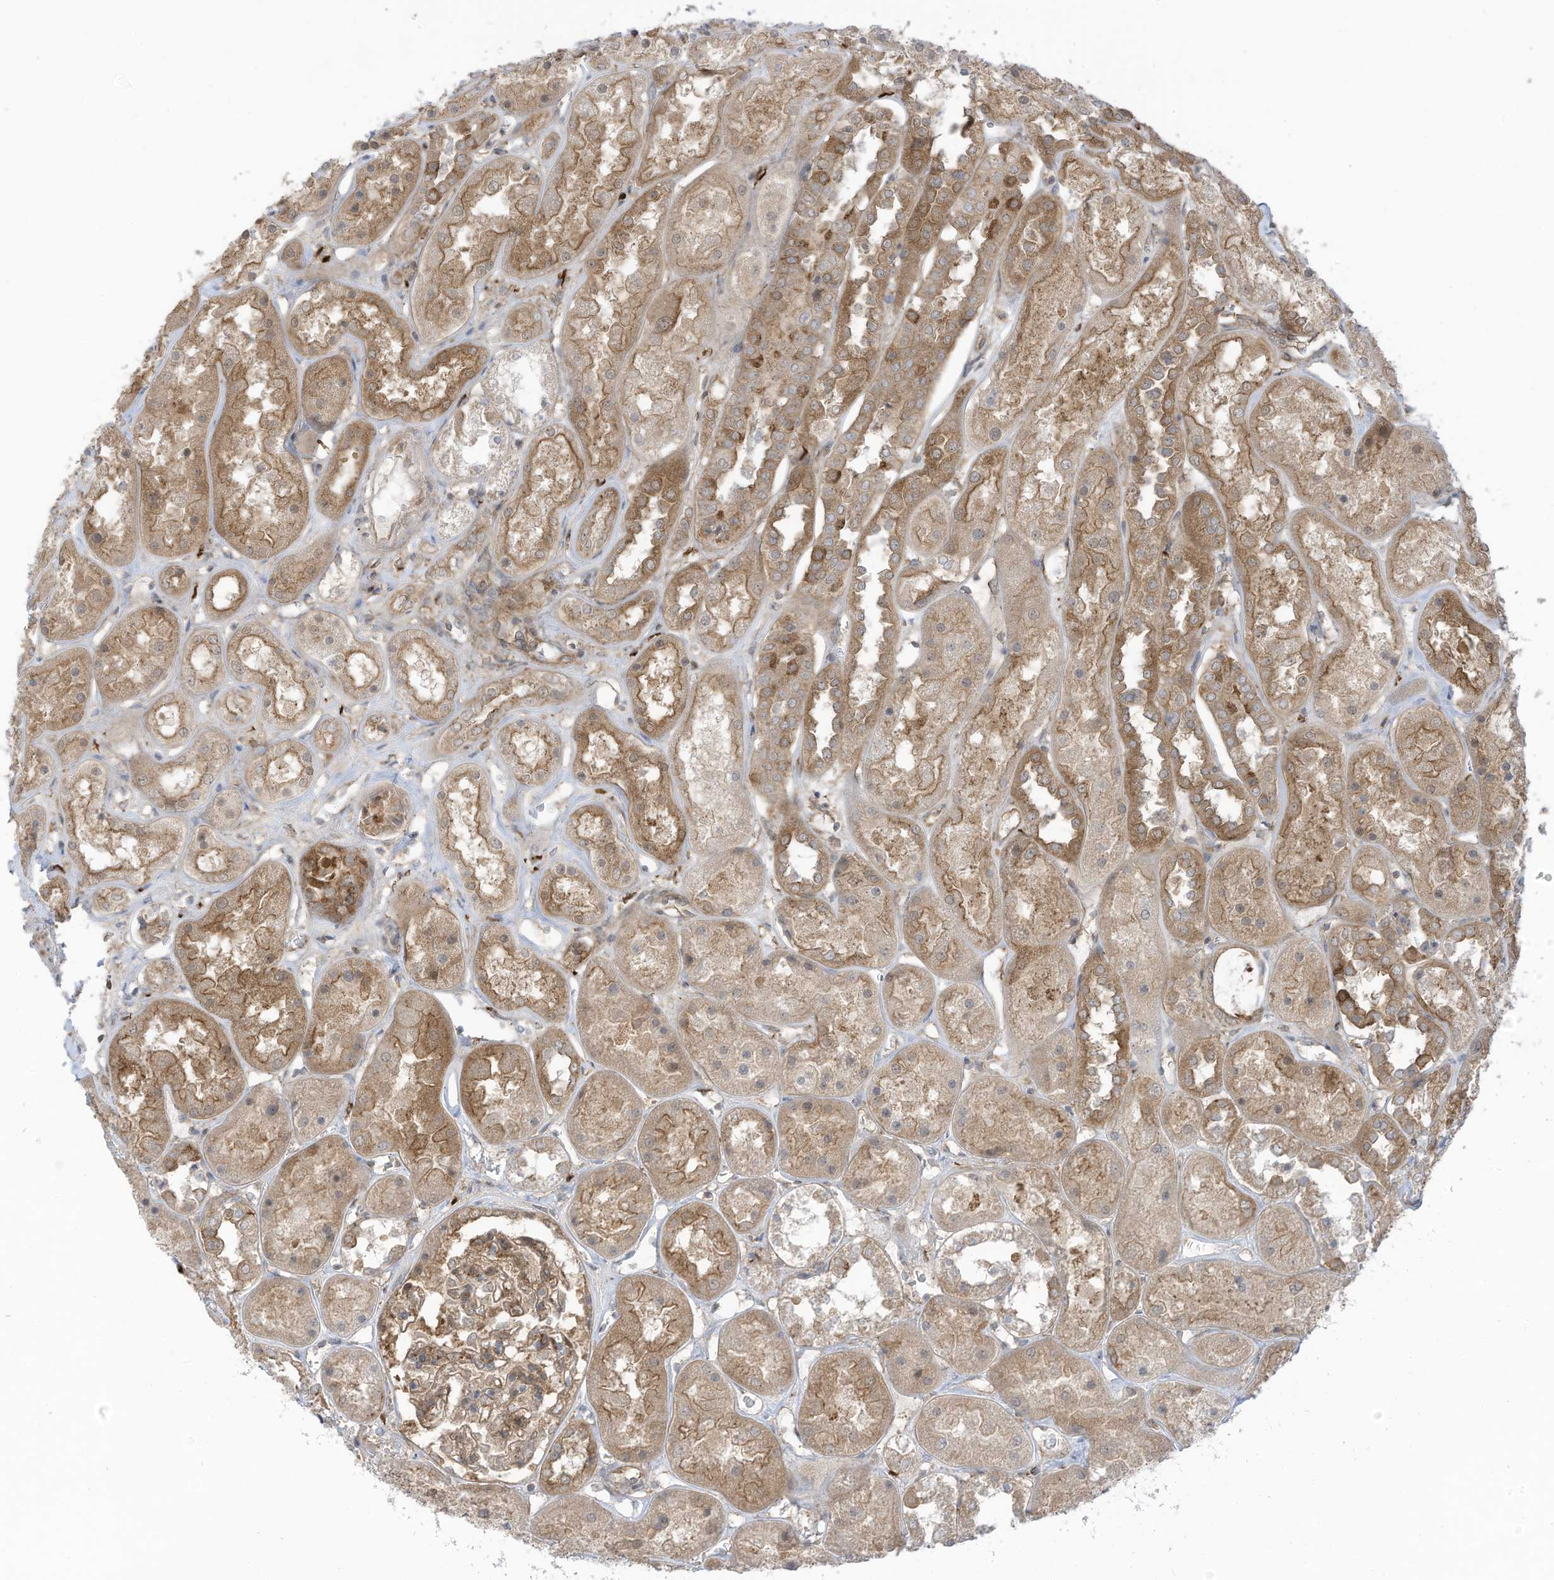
{"staining": {"intensity": "moderate", "quantity": "25%-75%", "location": "cytoplasmic/membranous"}, "tissue": "kidney", "cell_type": "Cells in glomeruli", "image_type": "normal", "snomed": [{"axis": "morphology", "description": "Normal tissue, NOS"}, {"axis": "topography", "description": "Kidney"}], "caption": "This image displays IHC staining of benign kidney, with medium moderate cytoplasmic/membranous positivity in approximately 25%-75% of cells in glomeruli.", "gene": "REPS1", "patient": {"sex": "male", "age": 70}}